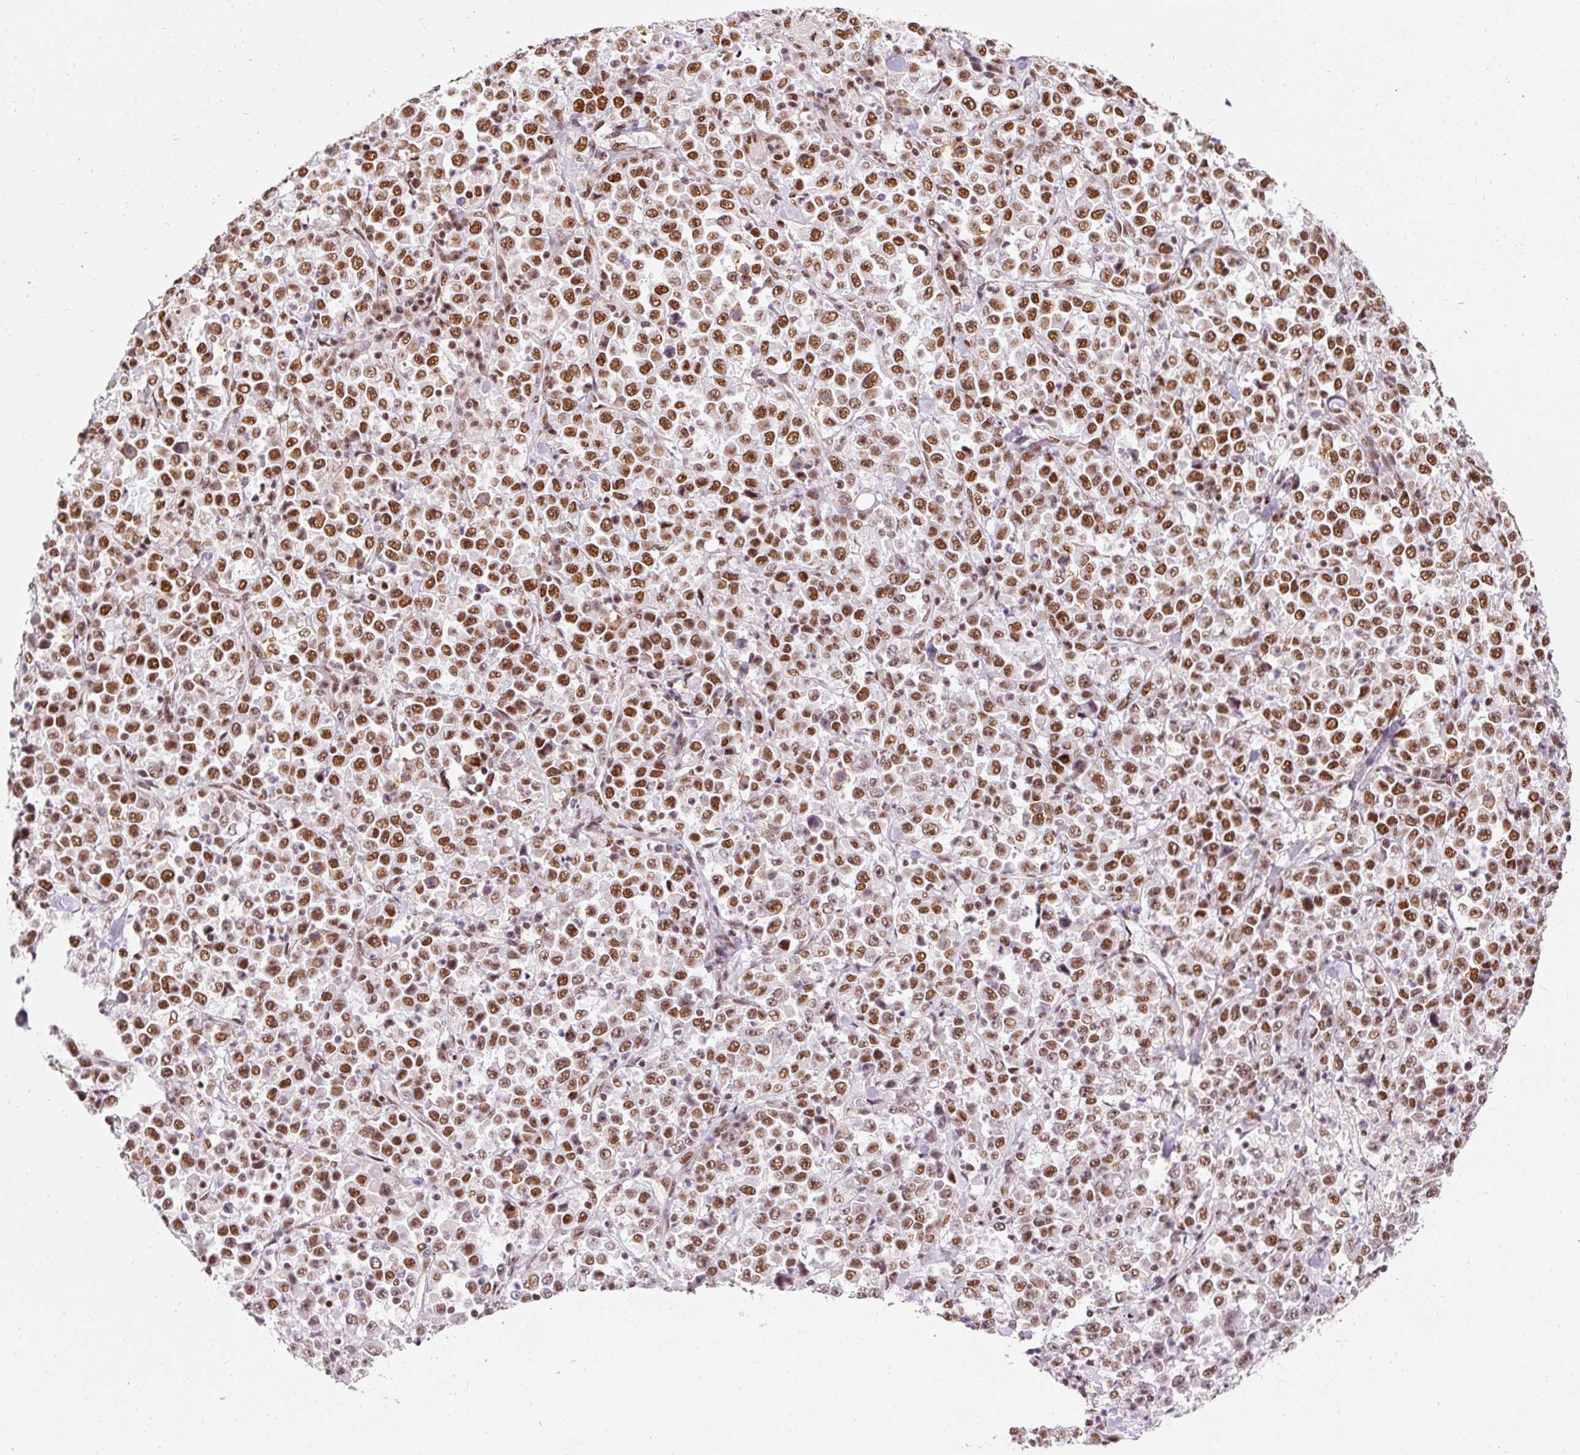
{"staining": {"intensity": "strong", "quantity": ">75%", "location": "nuclear"}, "tissue": "stomach cancer", "cell_type": "Tumor cells", "image_type": "cancer", "snomed": [{"axis": "morphology", "description": "Normal tissue, NOS"}, {"axis": "morphology", "description": "Adenocarcinoma, NOS"}, {"axis": "topography", "description": "Stomach, upper"}, {"axis": "topography", "description": "Stomach"}], "caption": "This is a histology image of immunohistochemistry (IHC) staining of stomach cancer, which shows strong staining in the nuclear of tumor cells.", "gene": "HNRNPC", "patient": {"sex": "male", "age": 59}}